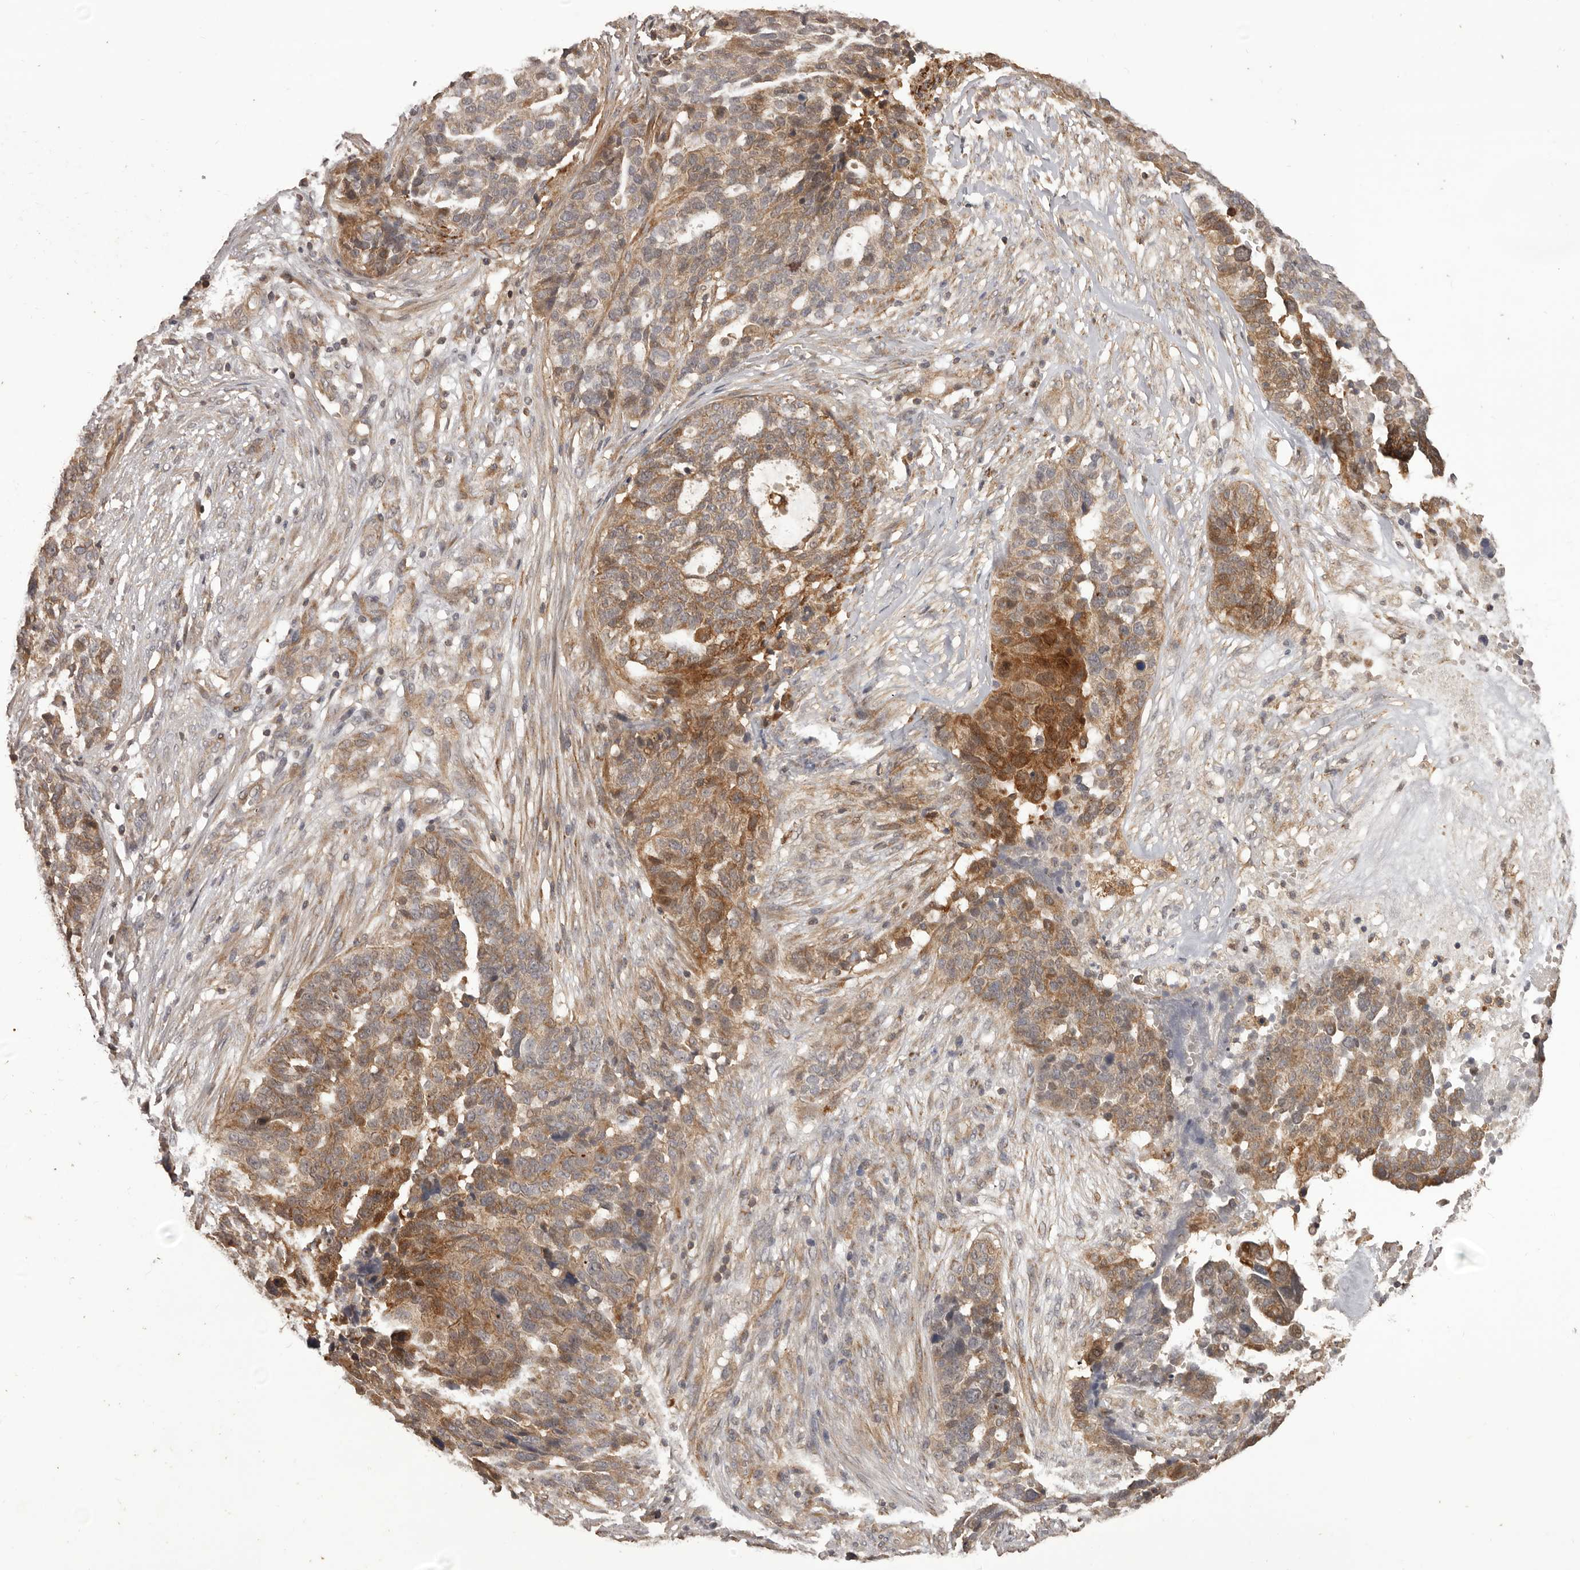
{"staining": {"intensity": "moderate", "quantity": ">75%", "location": "cytoplasmic/membranous"}, "tissue": "ovarian cancer", "cell_type": "Tumor cells", "image_type": "cancer", "snomed": [{"axis": "morphology", "description": "Cystadenocarcinoma, serous, NOS"}, {"axis": "topography", "description": "Ovary"}], "caption": "Ovarian cancer (serous cystadenocarcinoma) was stained to show a protein in brown. There is medium levels of moderate cytoplasmic/membranous positivity in approximately >75% of tumor cells.", "gene": "GLIPR2", "patient": {"sex": "female", "age": 59}}